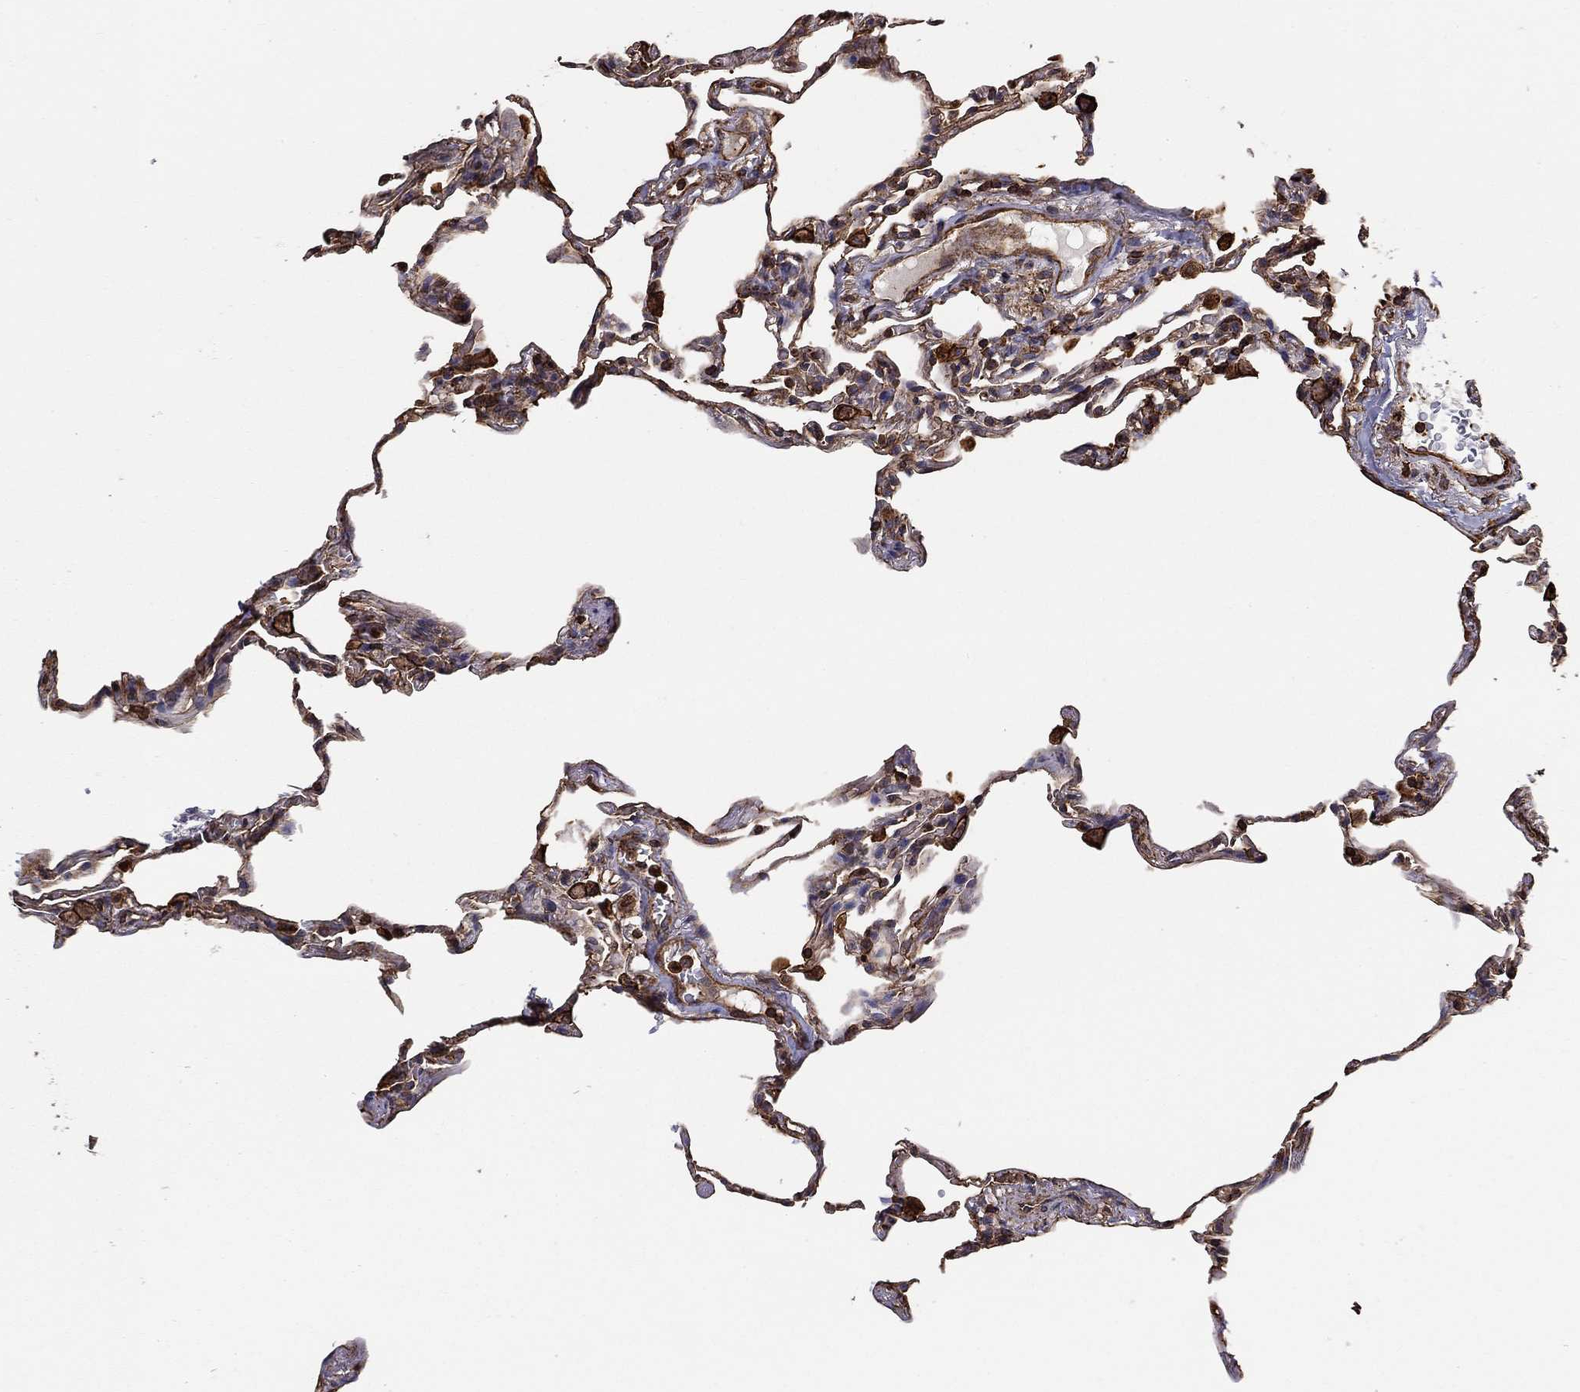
{"staining": {"intensity": "strong", "quantity": "<25%", "location": "cytoplasmic/membranous"}, "tissue": "lung", "cell_type": "Alveolar cells", "image_type": "normal", "snomed": [{"axis": "morphology", "description": "Normal tissue, NOS"}, {"axis": "topography", "description": "Lung"}], "caption": "An immunohistochemistry (IHC) histopathology image of normal tissue is shown. Protein staining in brown shows strong cytoplasmic/membranous positivity in lung within alveolar cells.", "gene": "NPHP1", "patient": {"sex": "female", "age": 57}}